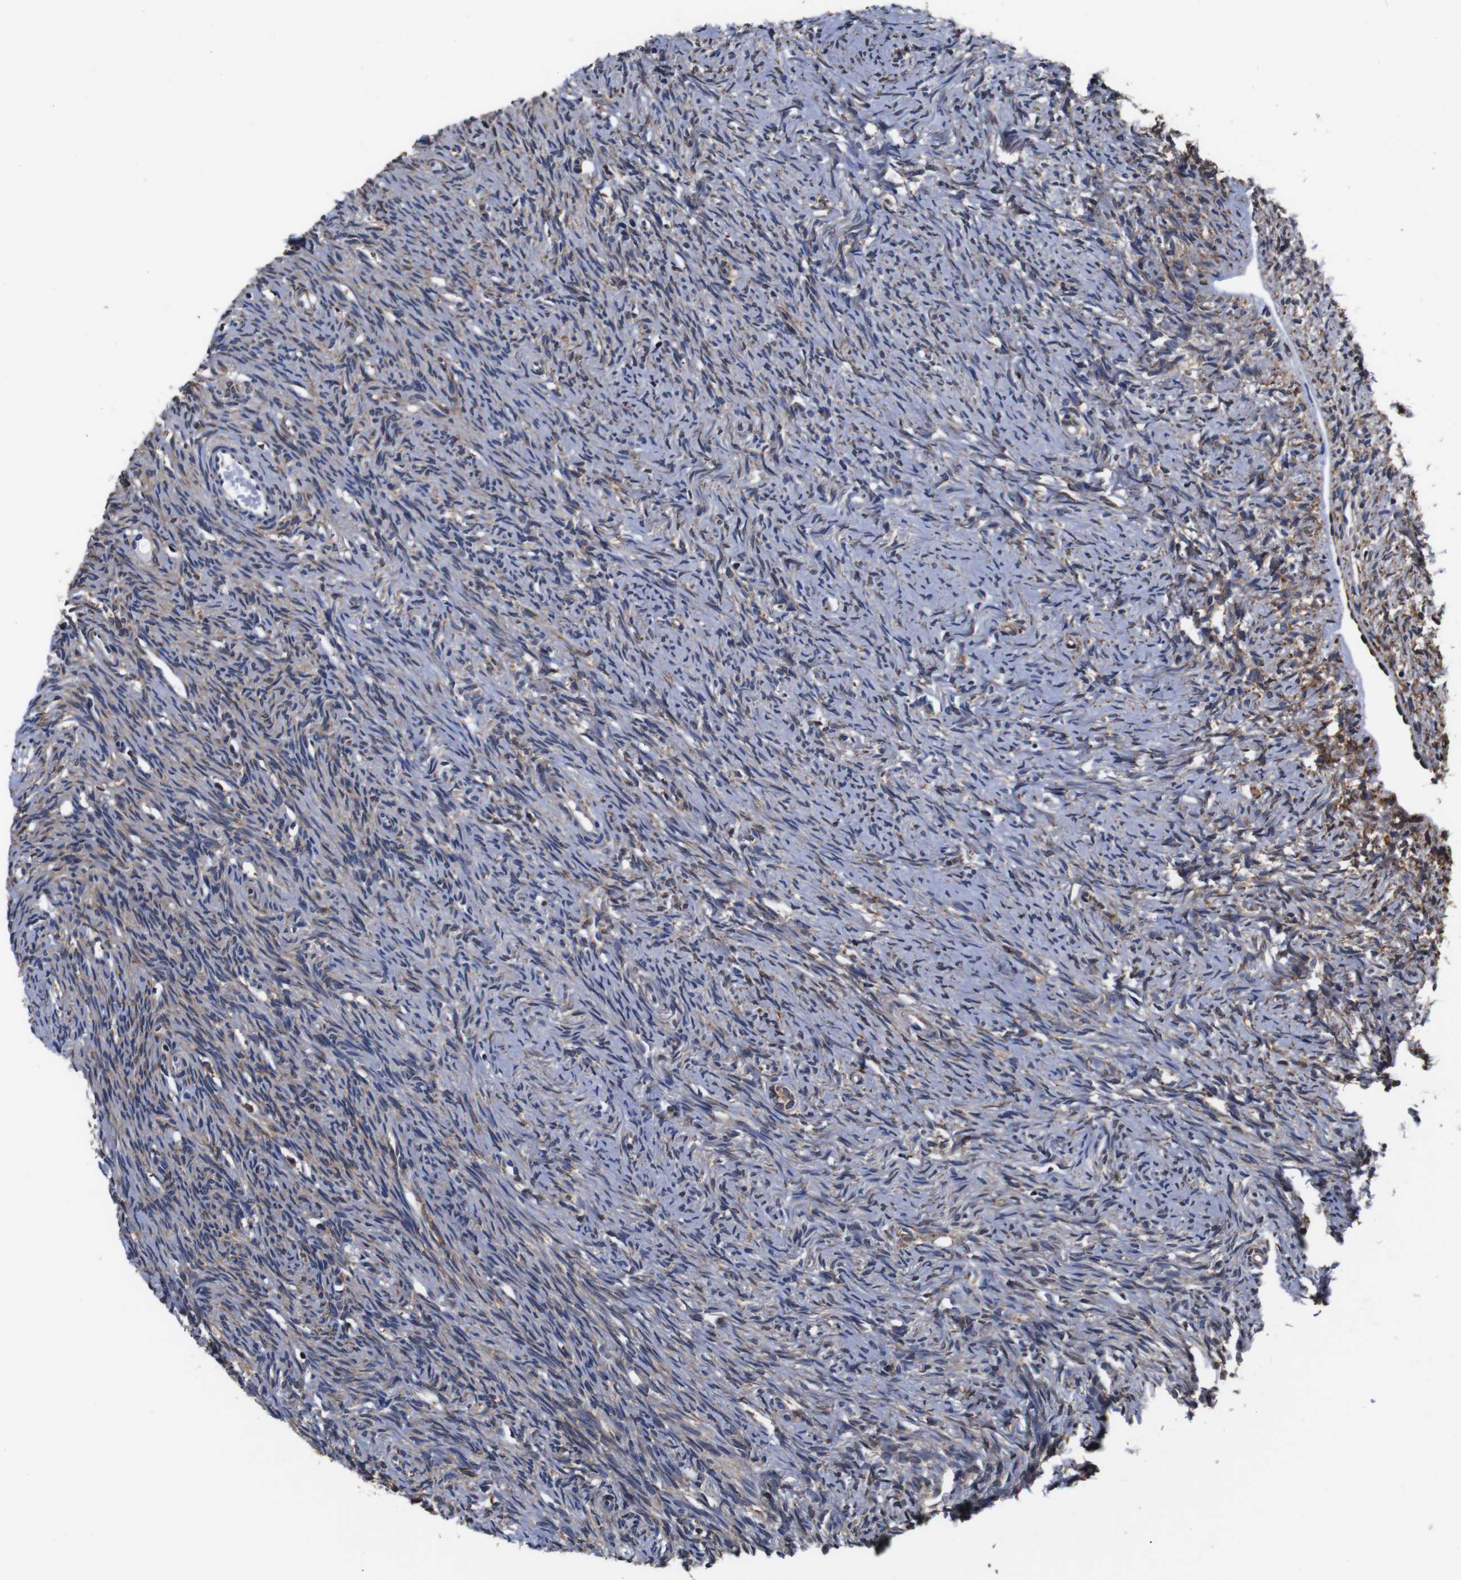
{"staining": {"intensity": "moderate", "quantity": "25%-75%", "location": "cytoplasmic/membranous"}, "tissue": "ovary", "cell_type": "Ovarian stroma cells", "image_type": "normal", "snomed": [{"axis": "morphology", "description": "Normal tissue, NOS"}, {"axis": "topography", "description": "Ovary"}], "caption": "Protein expression analysis of unremarkable human ovary reveals moderate cytoplasmic/membranous expression in approximately 25%-75% of ovarian stroma cells.", "gene": "PPIB", "patient": {"sex": "female", "age": 33}}